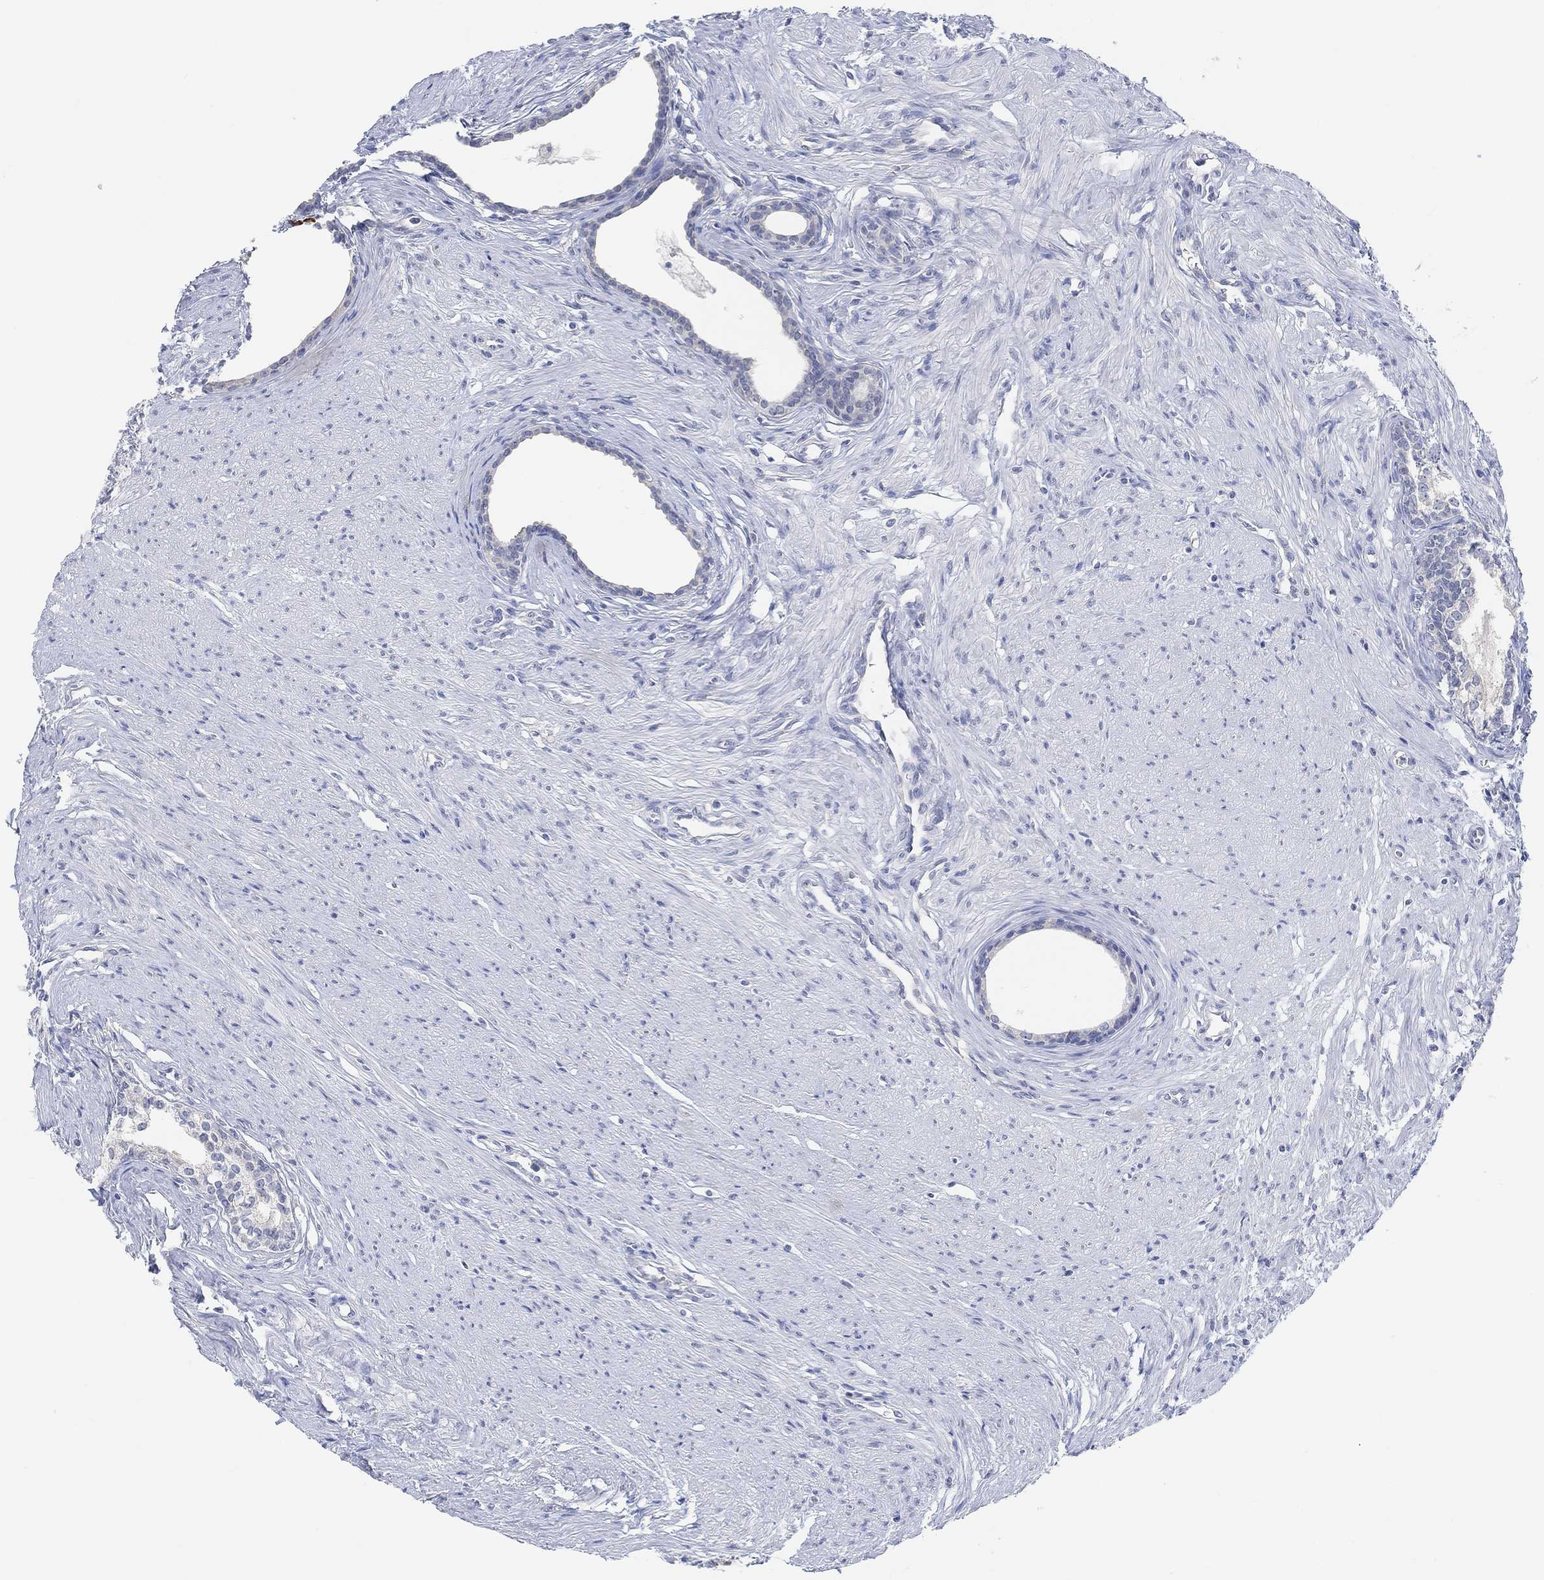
{"staining": {"intensity": "negative", "quantity": "none", "location": "none"}, "tissue": "prostate", "cell_type": "Glandular cells", "image_type": "normal", "snomed": [{"axis": "morphology", "description": "Normal tissue, NOS"}, {"axis": "topography", "description": "Prostate"}], "caption": "IHC histopathology image of unremarkable prostate: human prostate stained with DAB shows no significant protein positivity in glandular cells.", "gene": "MUC1", "patient": {"sex": "male", "age": 60}}